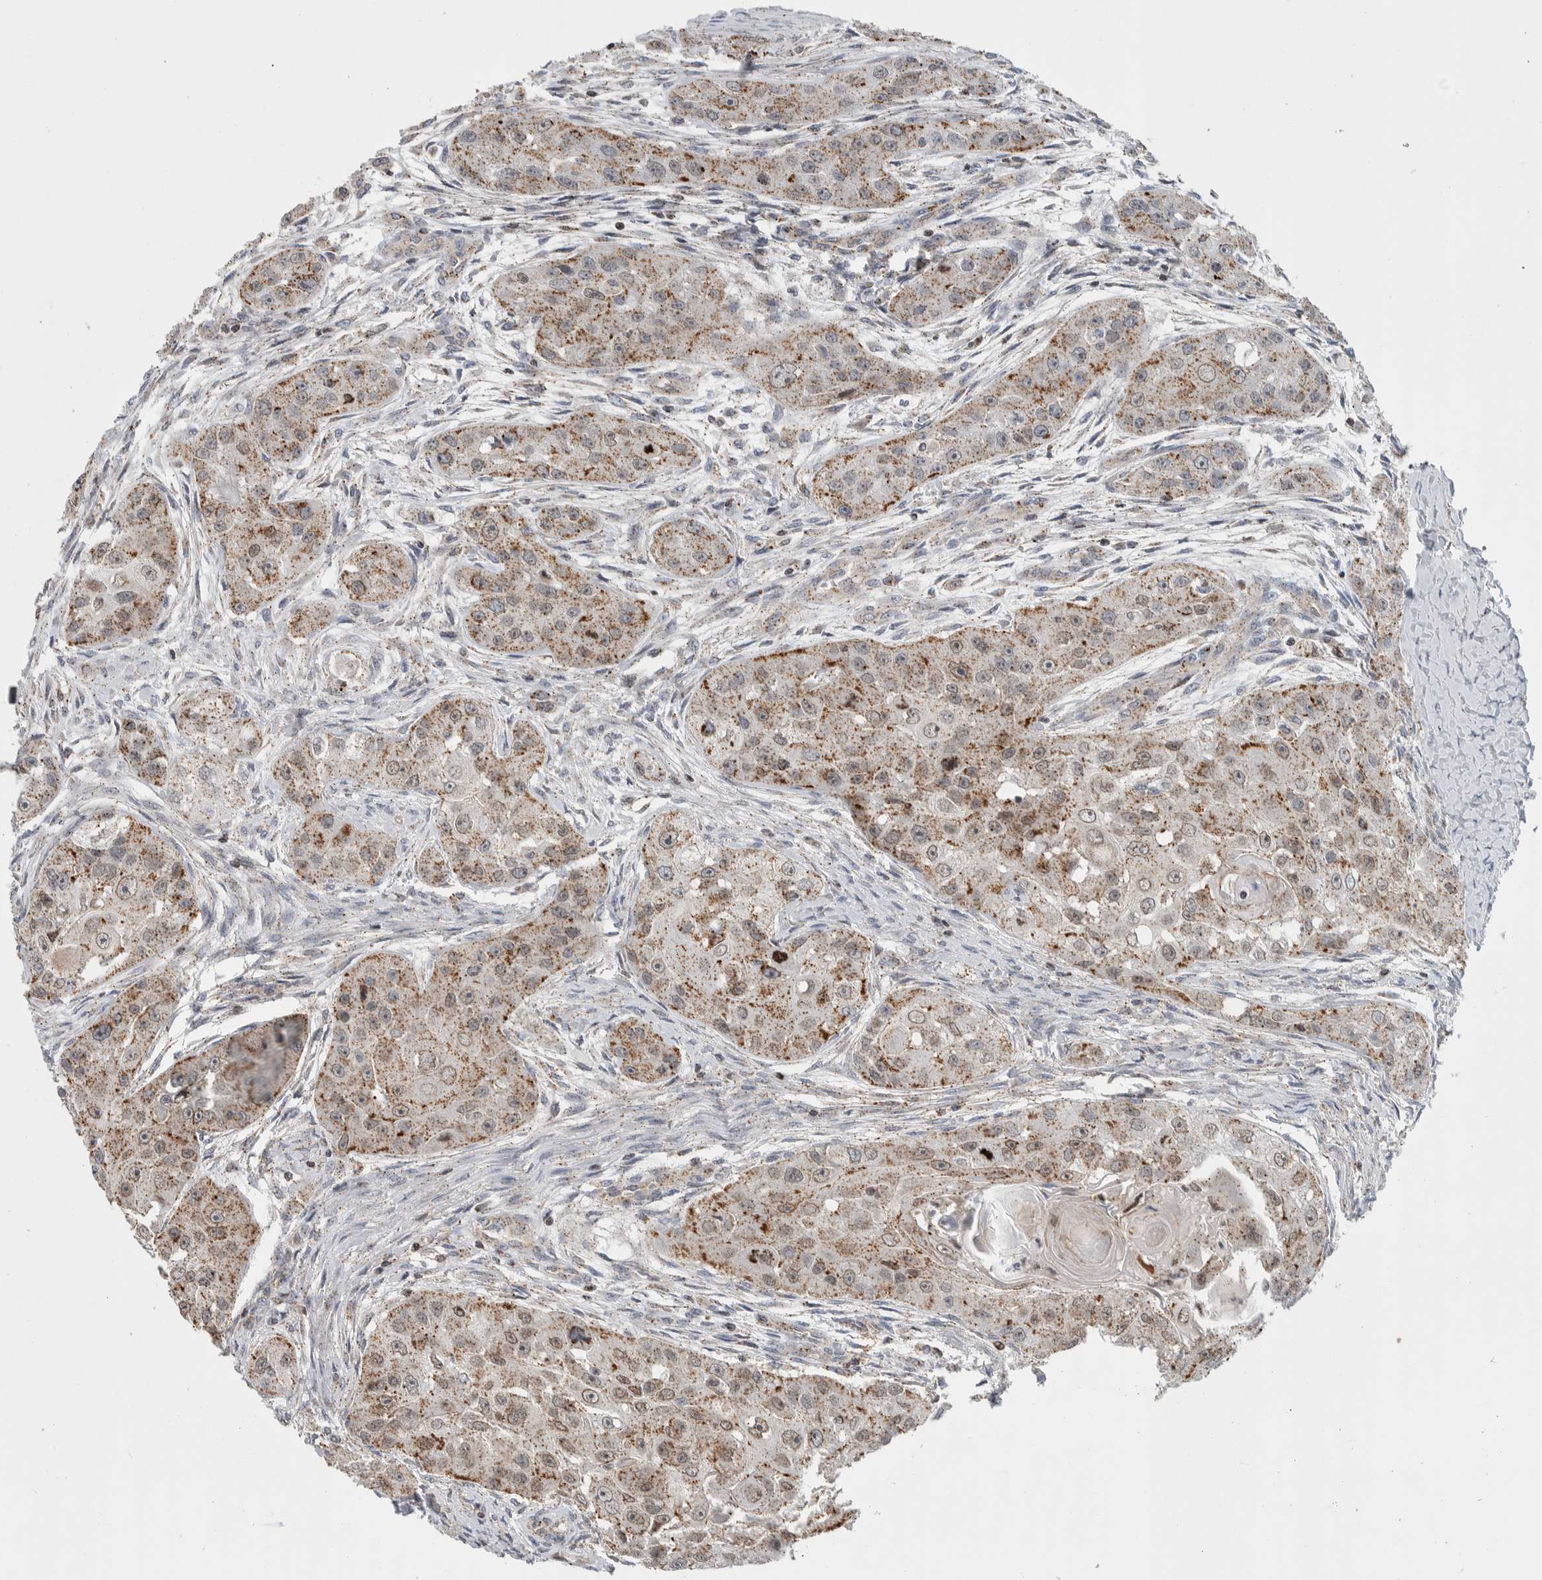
{"staining": {"intensity": "weak", "quantity": ">75%", "location": "cytoplasmic/membranous,nuclear"}, "tissue": "head and neck cancer", "cell_type": "Tumor cells", "image_type": "cancer", "snomed": [{"axis": "morphology", "description": "Normal tissue, NOS"}, {"axis": "morphology", "description": "Squamous cell carcinoma, NOS"}, {"axis": "topography", "description": "Skeletal muscle"}, {"axis": "topography", "description": "Head-Neck"}], "caption": "Immunohistochemistry of squamous cell carcinoma (head and neck) shows low levels of weak cytoplasmic/membranous and nuclear expression in approximately >75% of tumor cells.", "gene": "MSL1", "patient": {"sex": "male", "age": 51}}